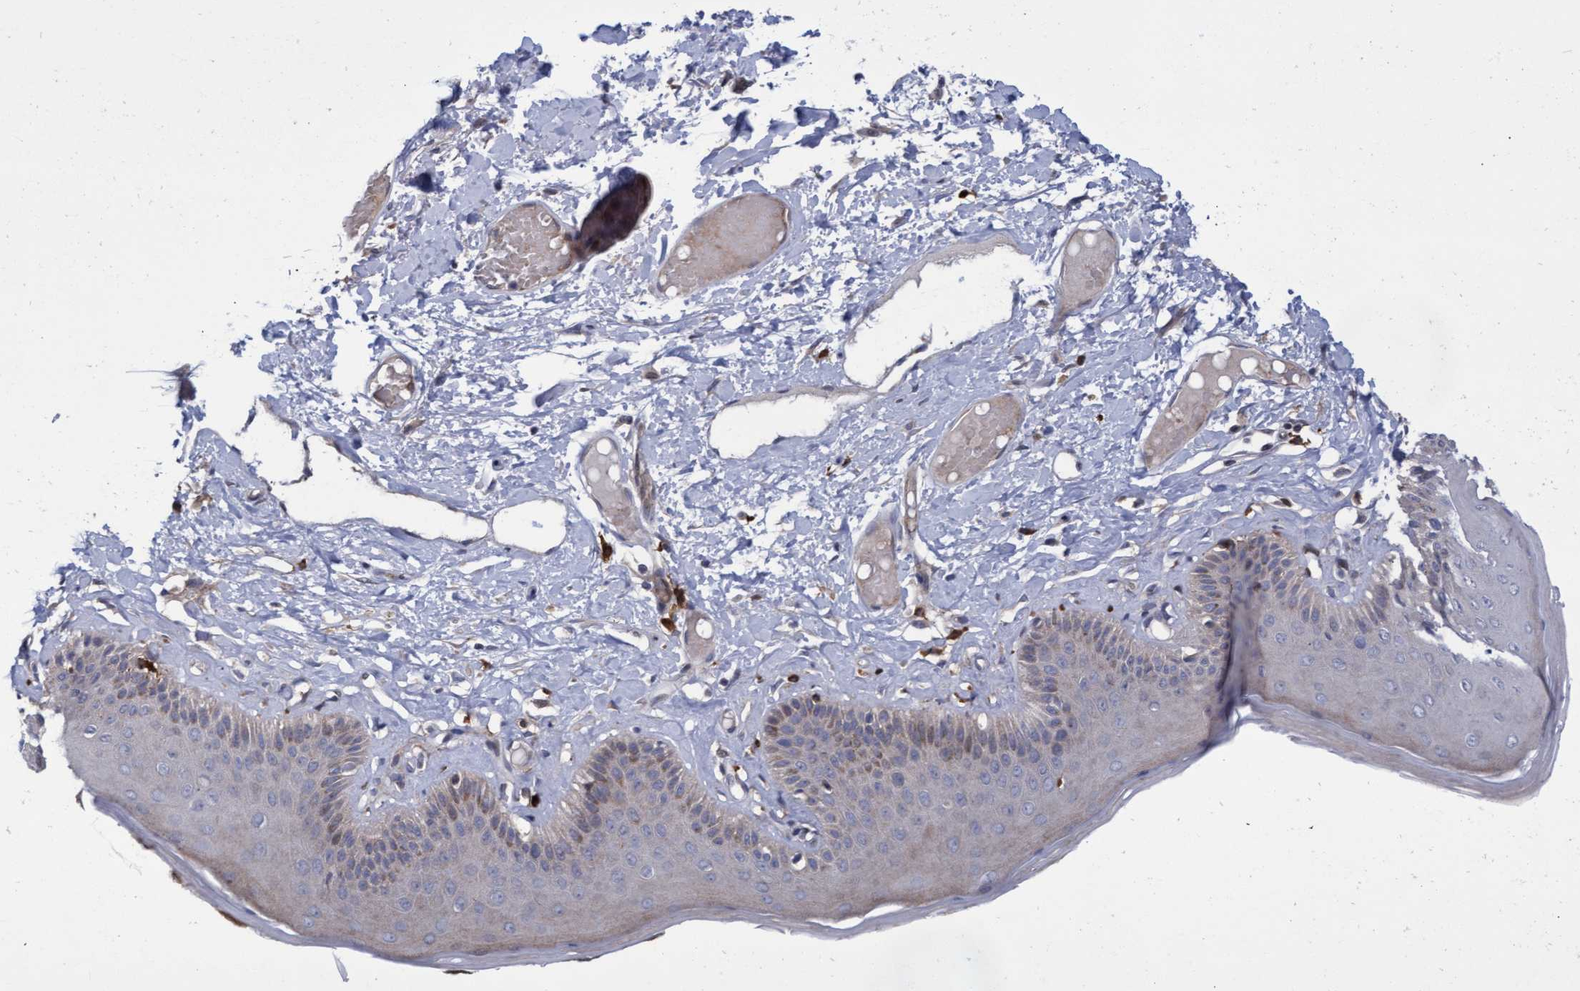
{"staining": {"intensity": "moderate", "quantity": "<25%", "location": "cytoplasmic/membranous"}, "tissue": "skin", "cell_type": "Epidermal cells", "image_type": "normal", "snomed": [{"axis": "morphology", "description": "Normal tissue, NOS"}, {"axis": "topography", "description": "Vulva"}], "caption": "Moderate cytoplasmic/membranous staining is seen in approximately <25% of epidermal cells in unremarkable skin.", "gene": "ABCF2", "patient": {"sex": "female", "age": 73}}